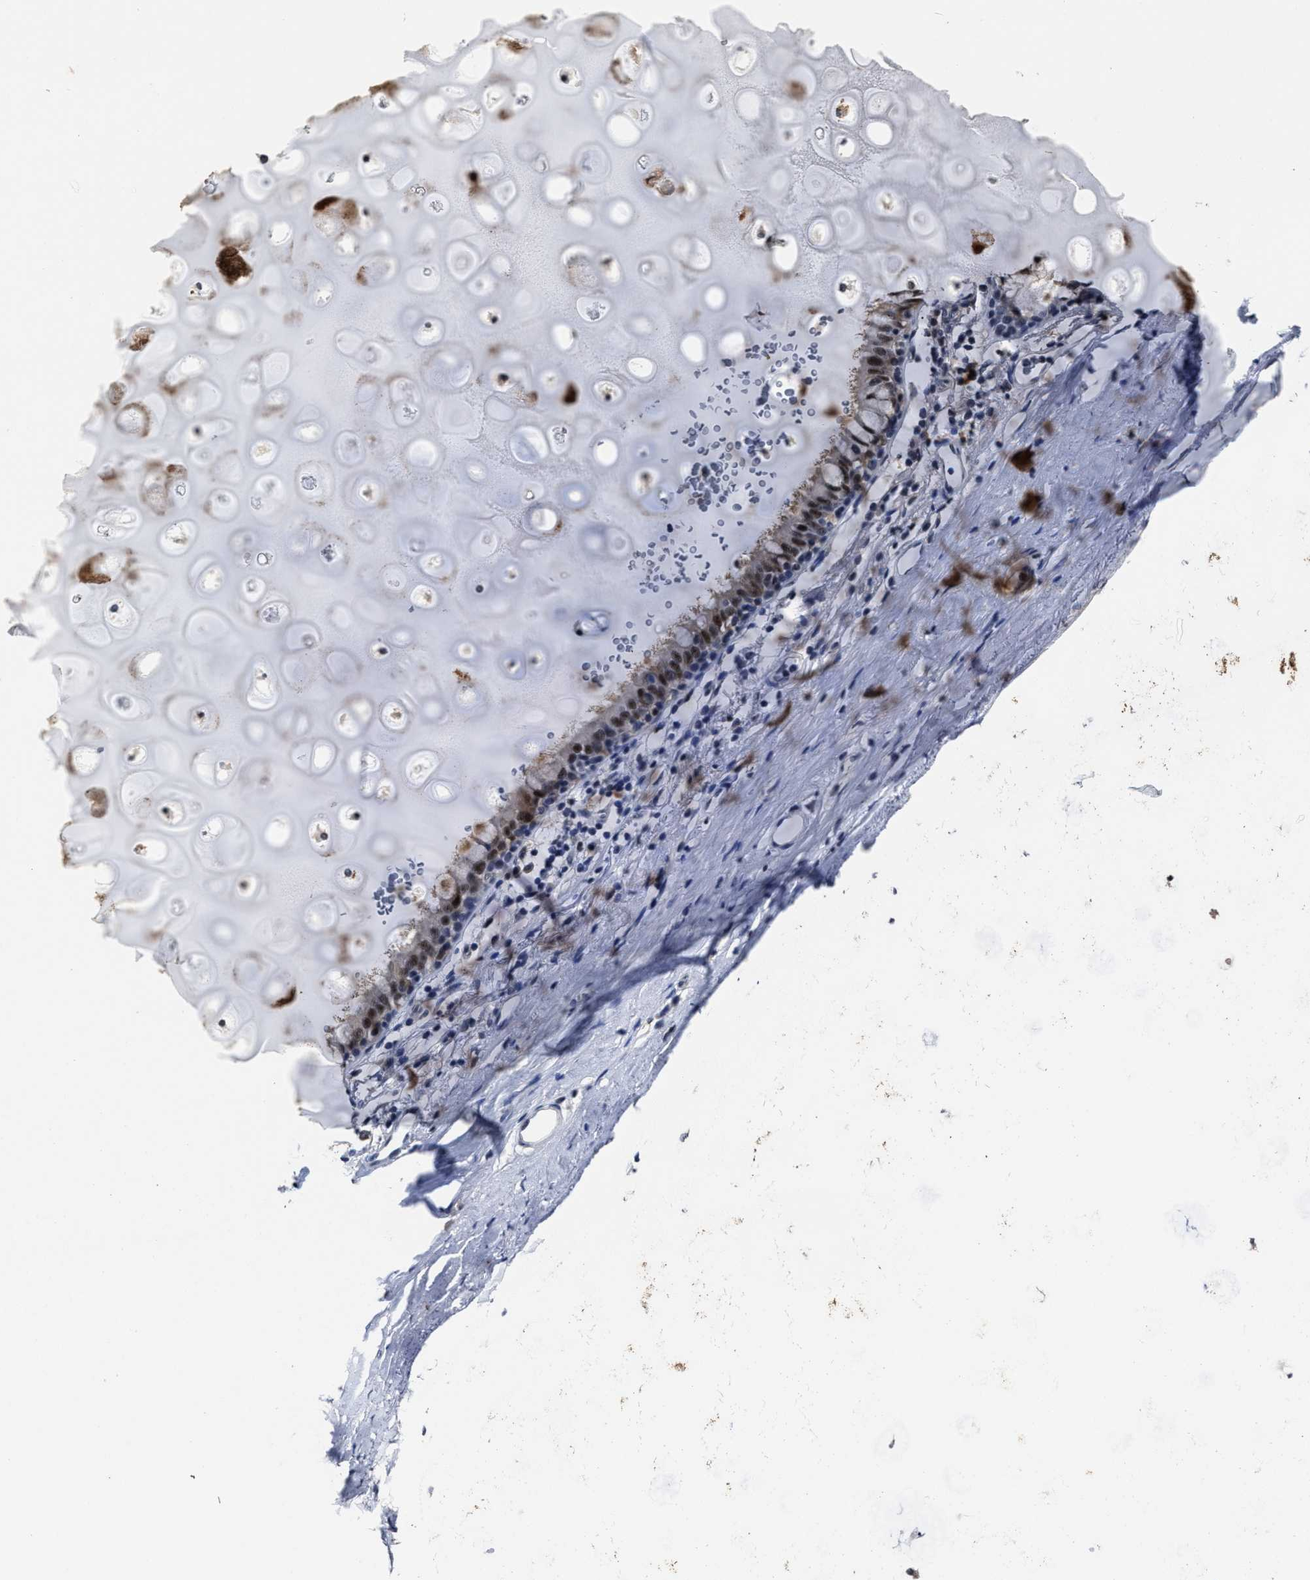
{"staining": {"intensity": "moderate", "quantity": "25%-75%", "location": "nuclear"}, "tissue": "bronchus", "cell_type": "Respiratory epithelial cells", "image_type": "normal", "snomed": [{"axis": "morphology", "description": "Normal tissue, NOS"}, {"axis": "morphology", "description": "Inflammation, NOS"}, {"axis": "topography", "description": "Cartilage tissue"}, {"axis": "topography", "description": "Bronchus"}], "caption": "Protein staining by immunohistochemistry displays moderate nuclear expression in approximately 25%-75% of respiratory epithelial cells in benign bronchus. The protein is shown in brown color, while the nuclei are stained blue.", "gene": "PRPF4B", "patient": {"sex": "male", "age": 77}}